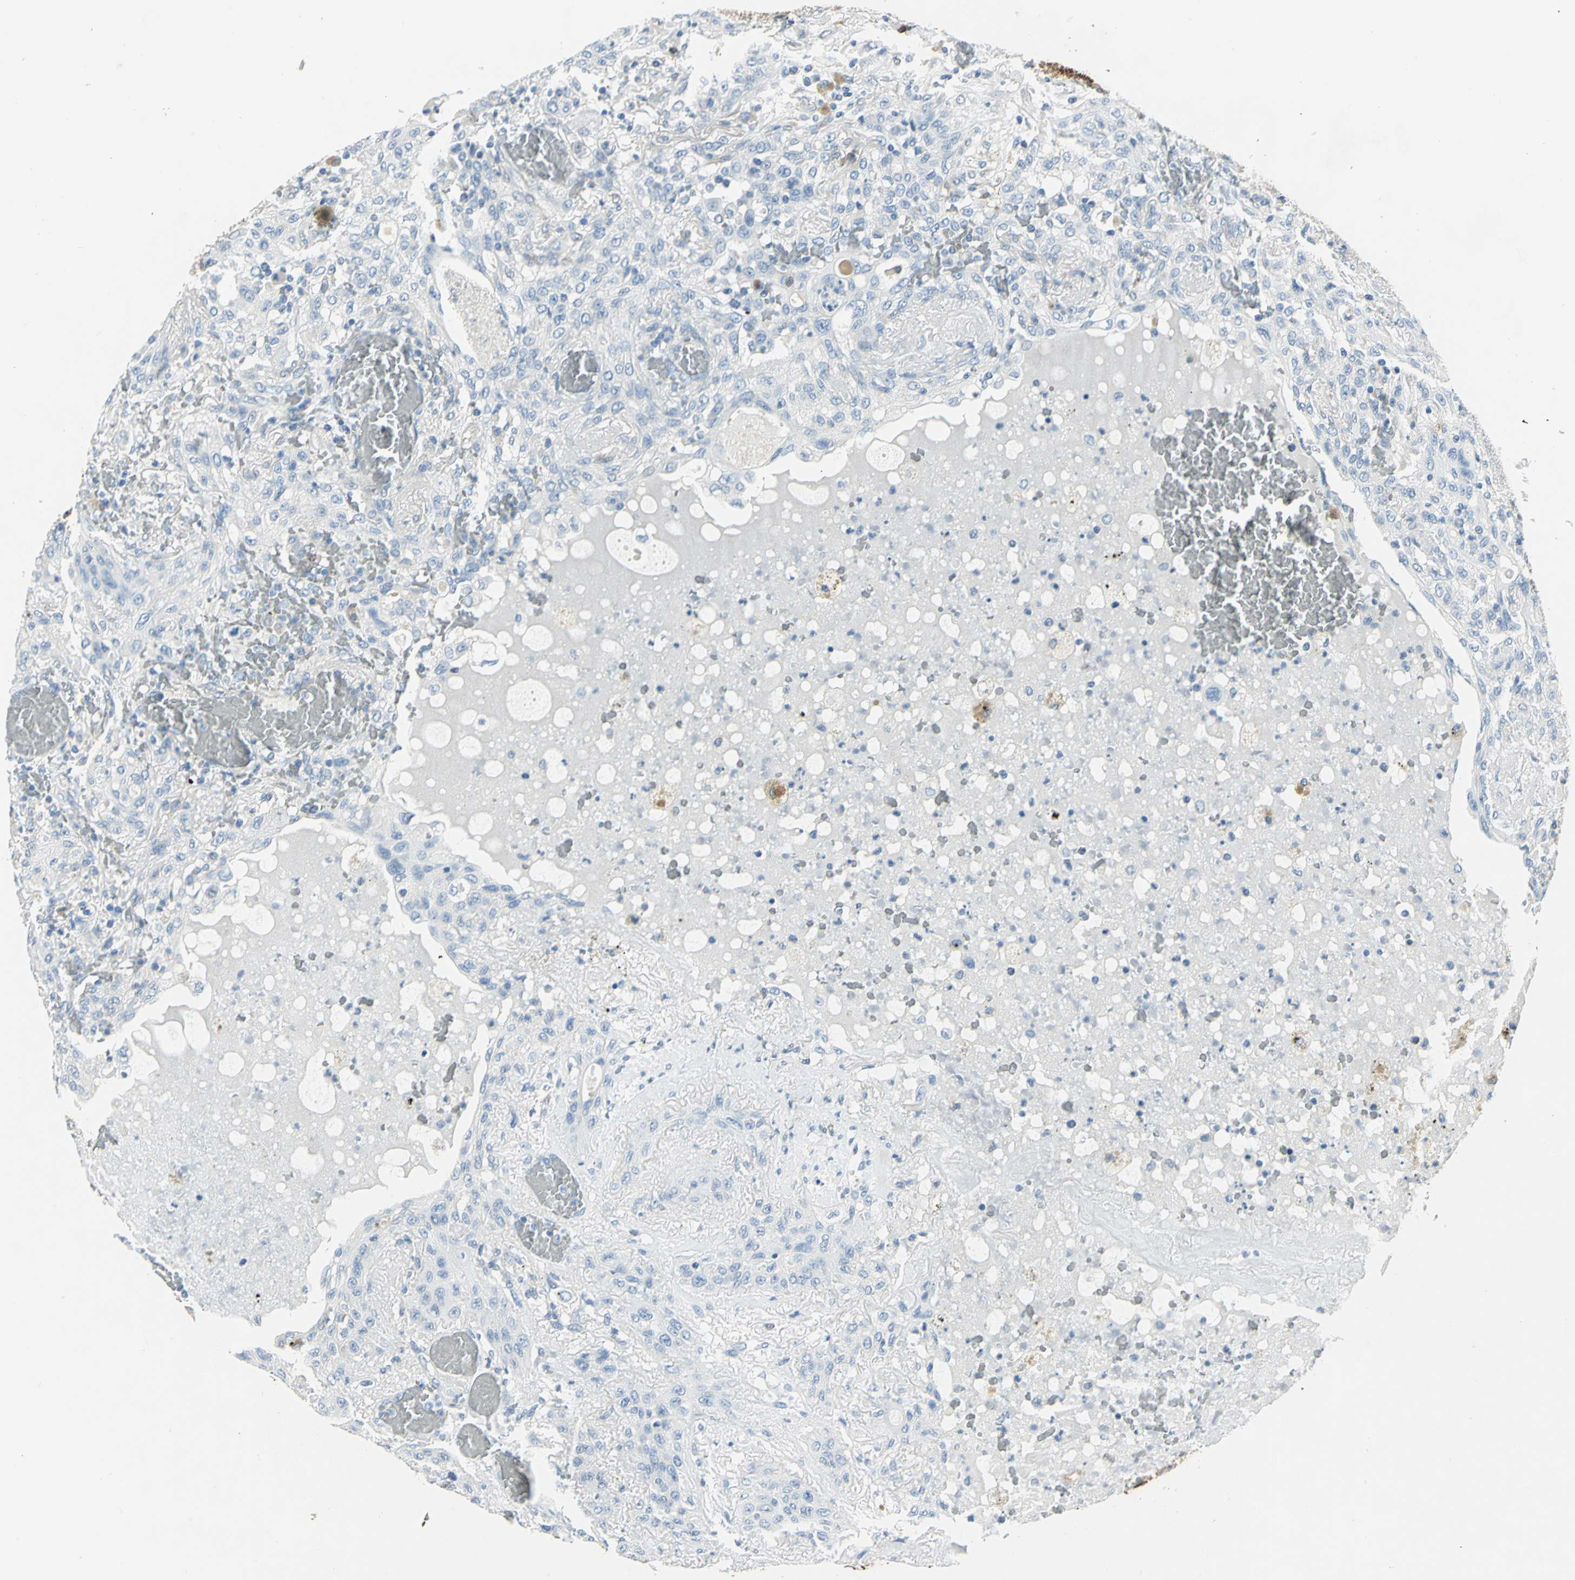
{"staining": {"intensity": "negative", "quantity": "none", "location": "none"}, "tissue": "lung cancer", "cell_type": "Tumor cells", "image_type": "cancer", "snomed": [{"axis": "morphology", "description": "Squamous cell carcinoma, NOS"}, {"axis": "topography", "description": "Lung"}], "caption": "Protein analysis of lung squamous cell carcinoma displays no significant expression in tumor cells.", "gene": "UCHL1", "patient": {"sex": "female", "age": 47}}